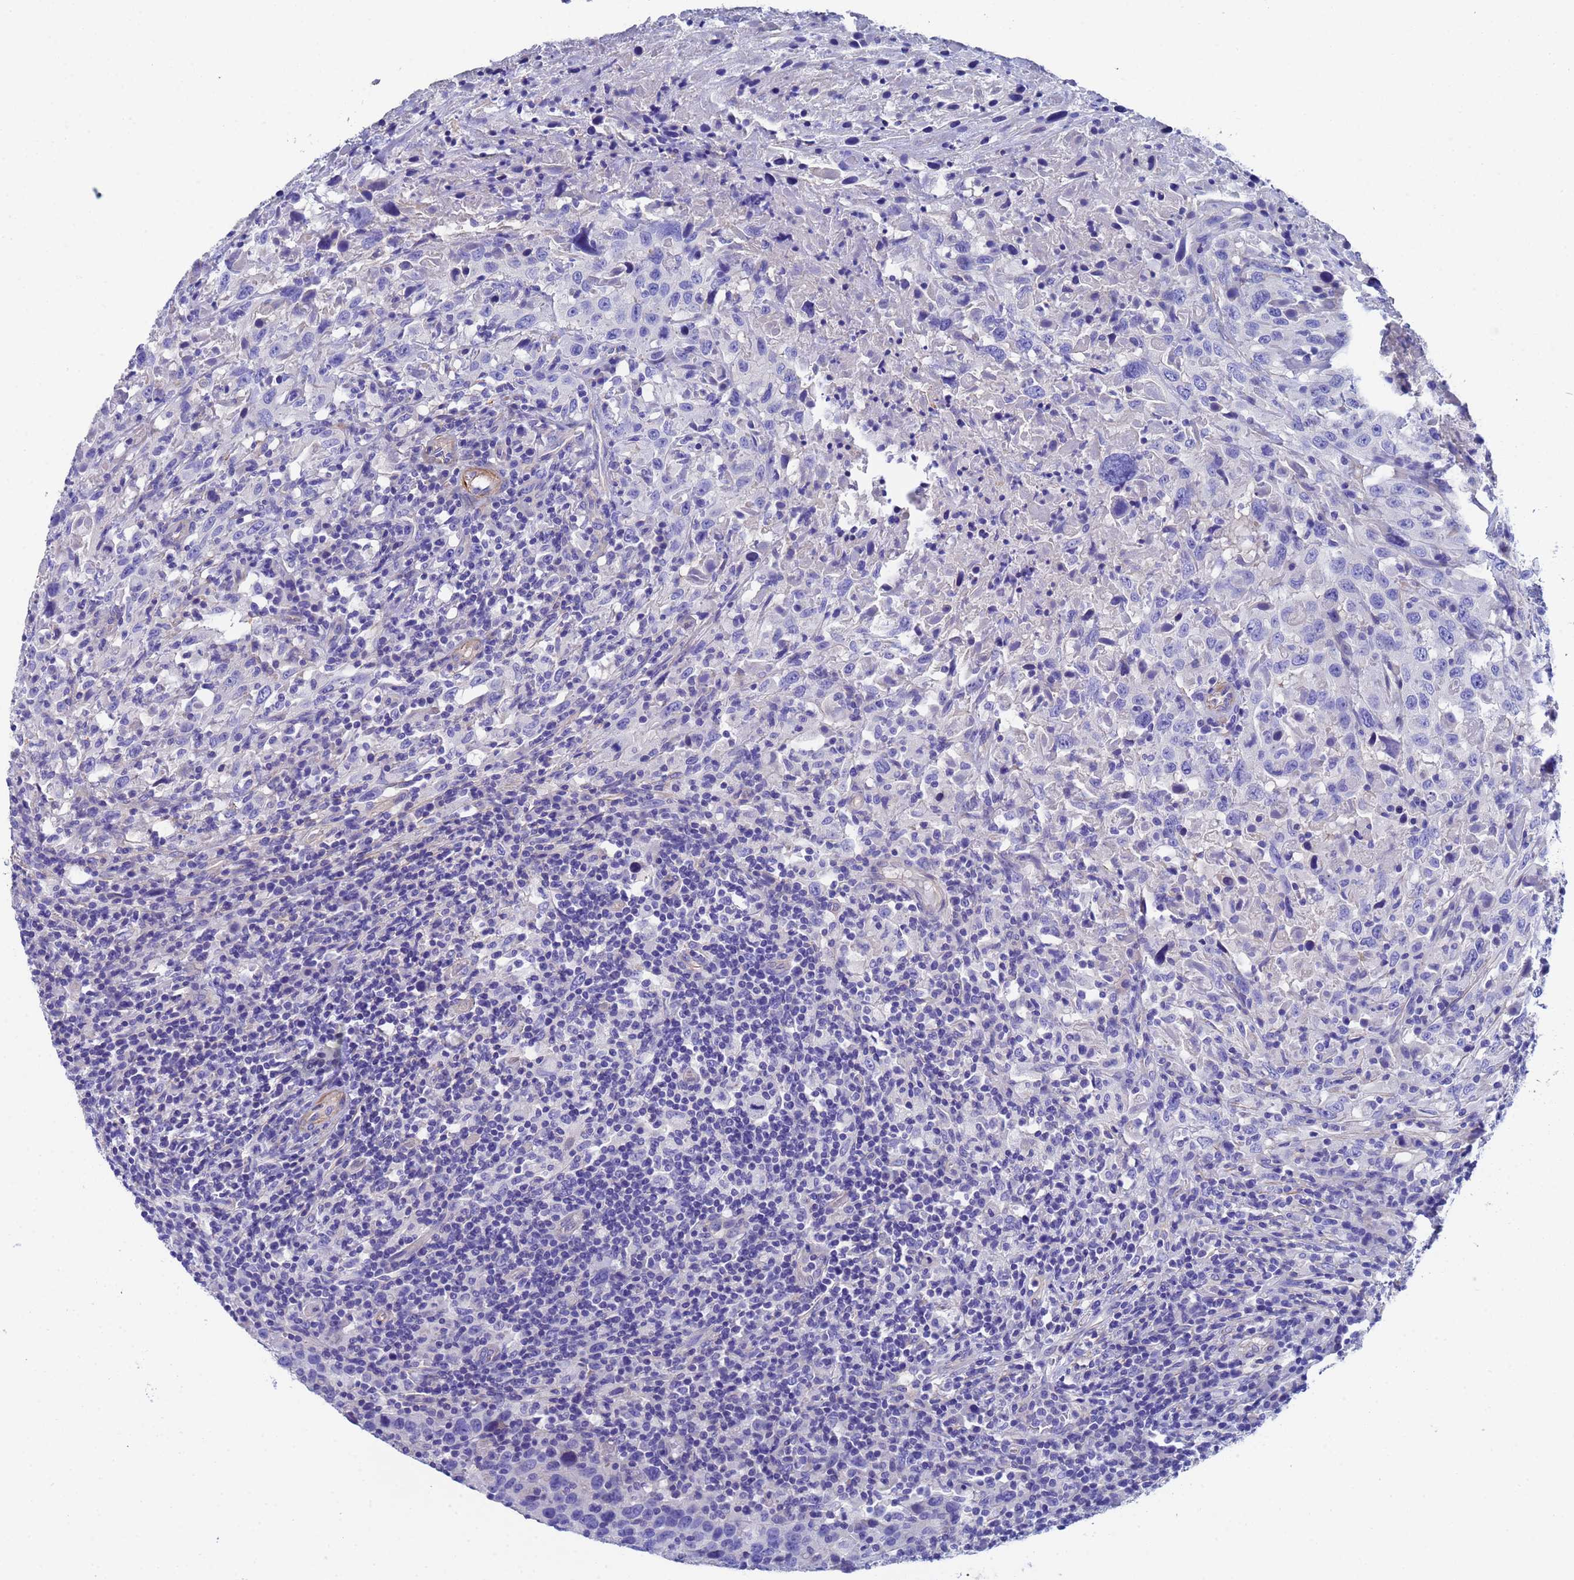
{"staining": {"intensity": "negative", "quantity": "none", "location": "none"}, "tissue": "urothelial cancer", "cell_type": "Tumor cells", "image_type": "cancer", "snomed": [{"axis": "morphology", "description": "Urothelial carcinoma, High grade"}, {"axis": "topography", "description": "Urinary bladder"}], "caption": "Immunohistochemical staining of human urothelial cancer reveals no significant expression in tumor cells.", "gene": "CST4", "patient": {"sex": "male", "age": 61}}